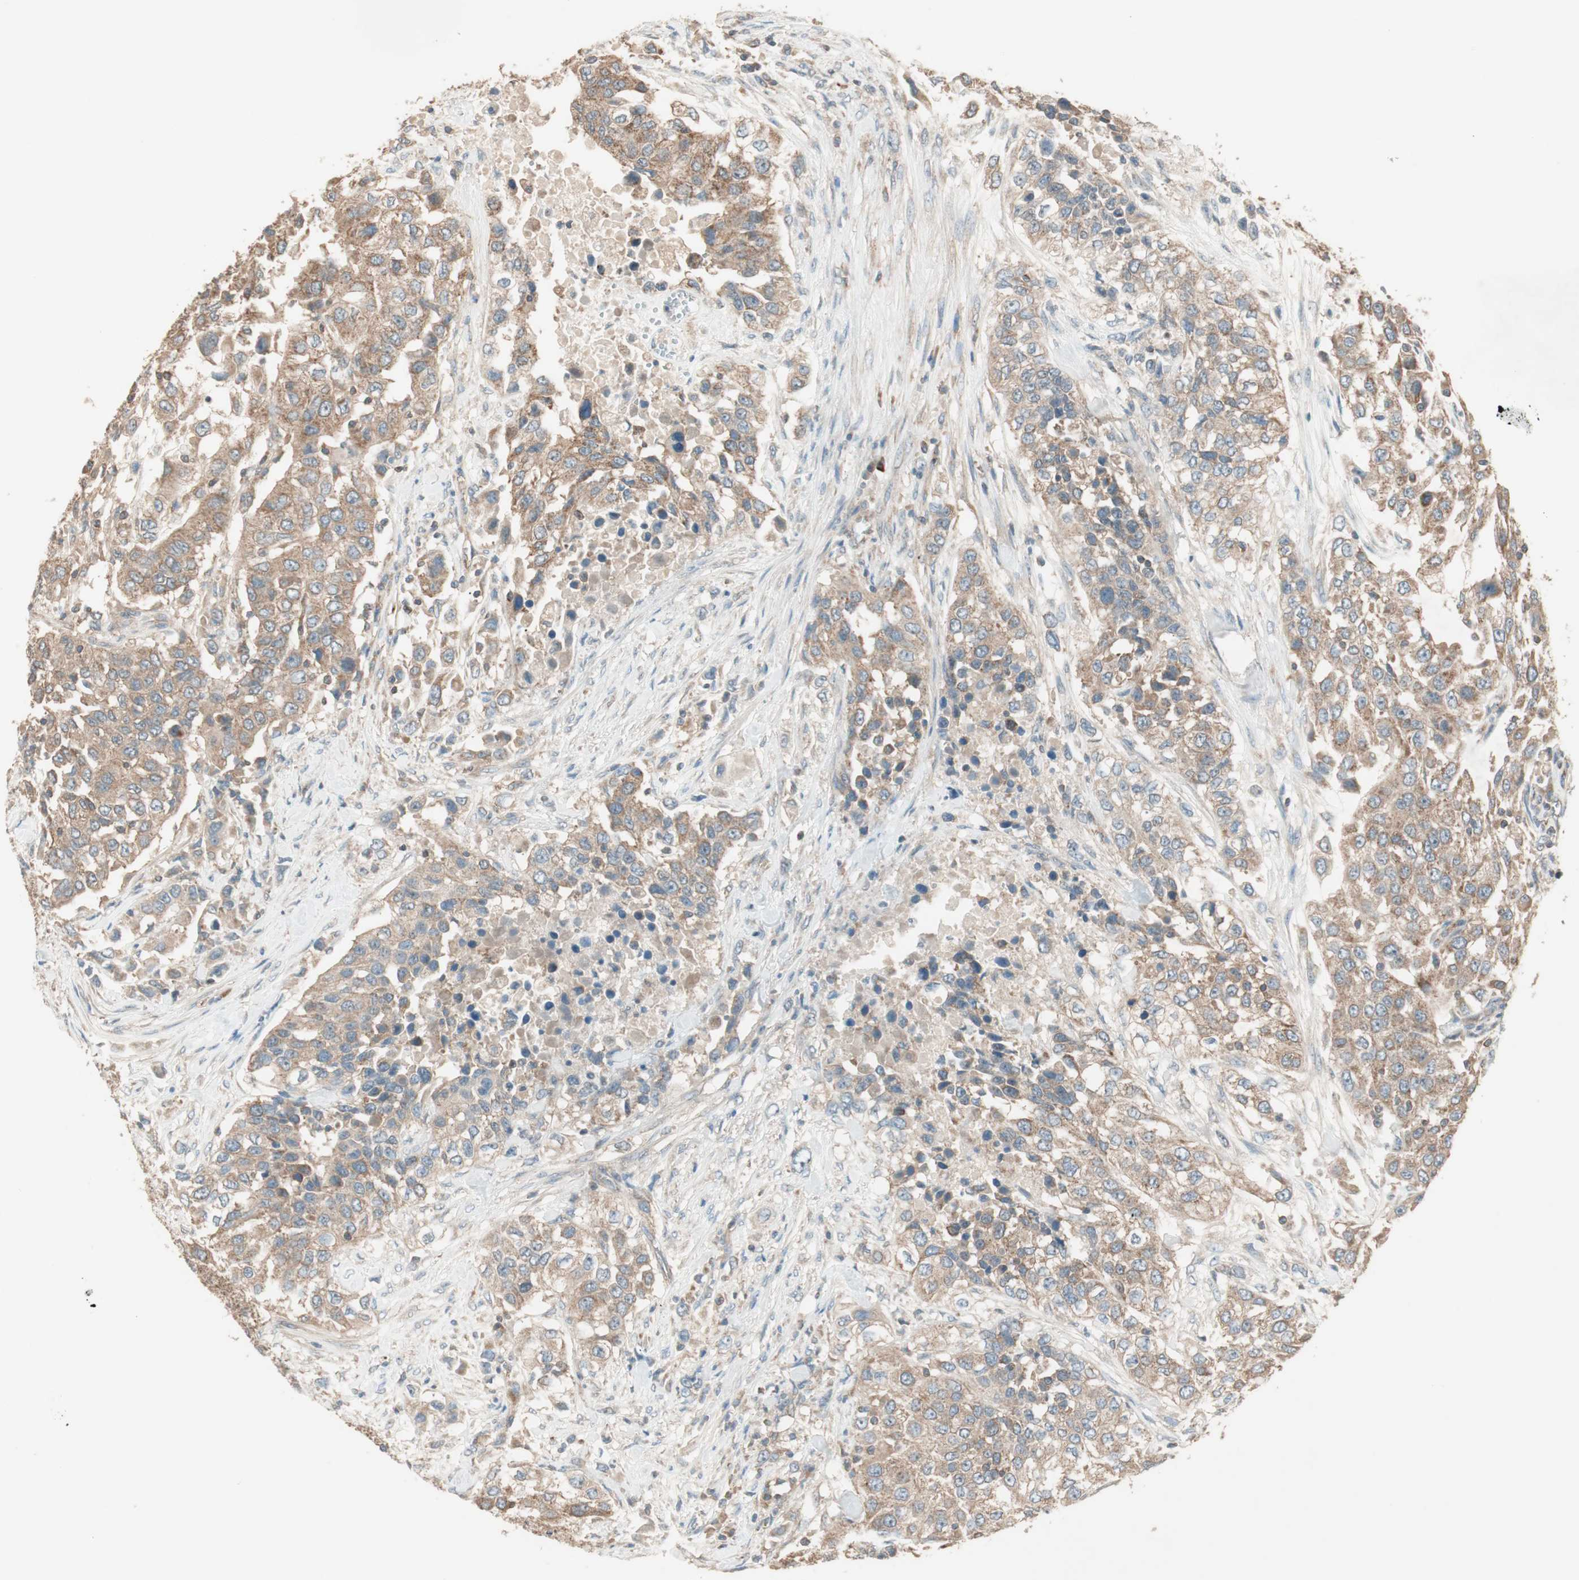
{"staining": {"intensity": "moderate", "quantity": ">75%", "location": "cytoplasmic/membranous"}, "tissue": "urothelial cancer", "cell_type": "Tumor cells", "image_type": "cancer", "snomed": [{"axis": "morphology", "description": "Urothelial carcinoma, High grade"}, {"axis": "topography", "description": "Urinary bladder"}], "caption": "There is medium levels of moderate cytoplasmic/membranous staining in tumor cells of urothelial cancer, as demonstrated by immunohistochemical staining (brown color).", "gene": "CC2D1A", "patient": {"sex": "female", "age": 80}}